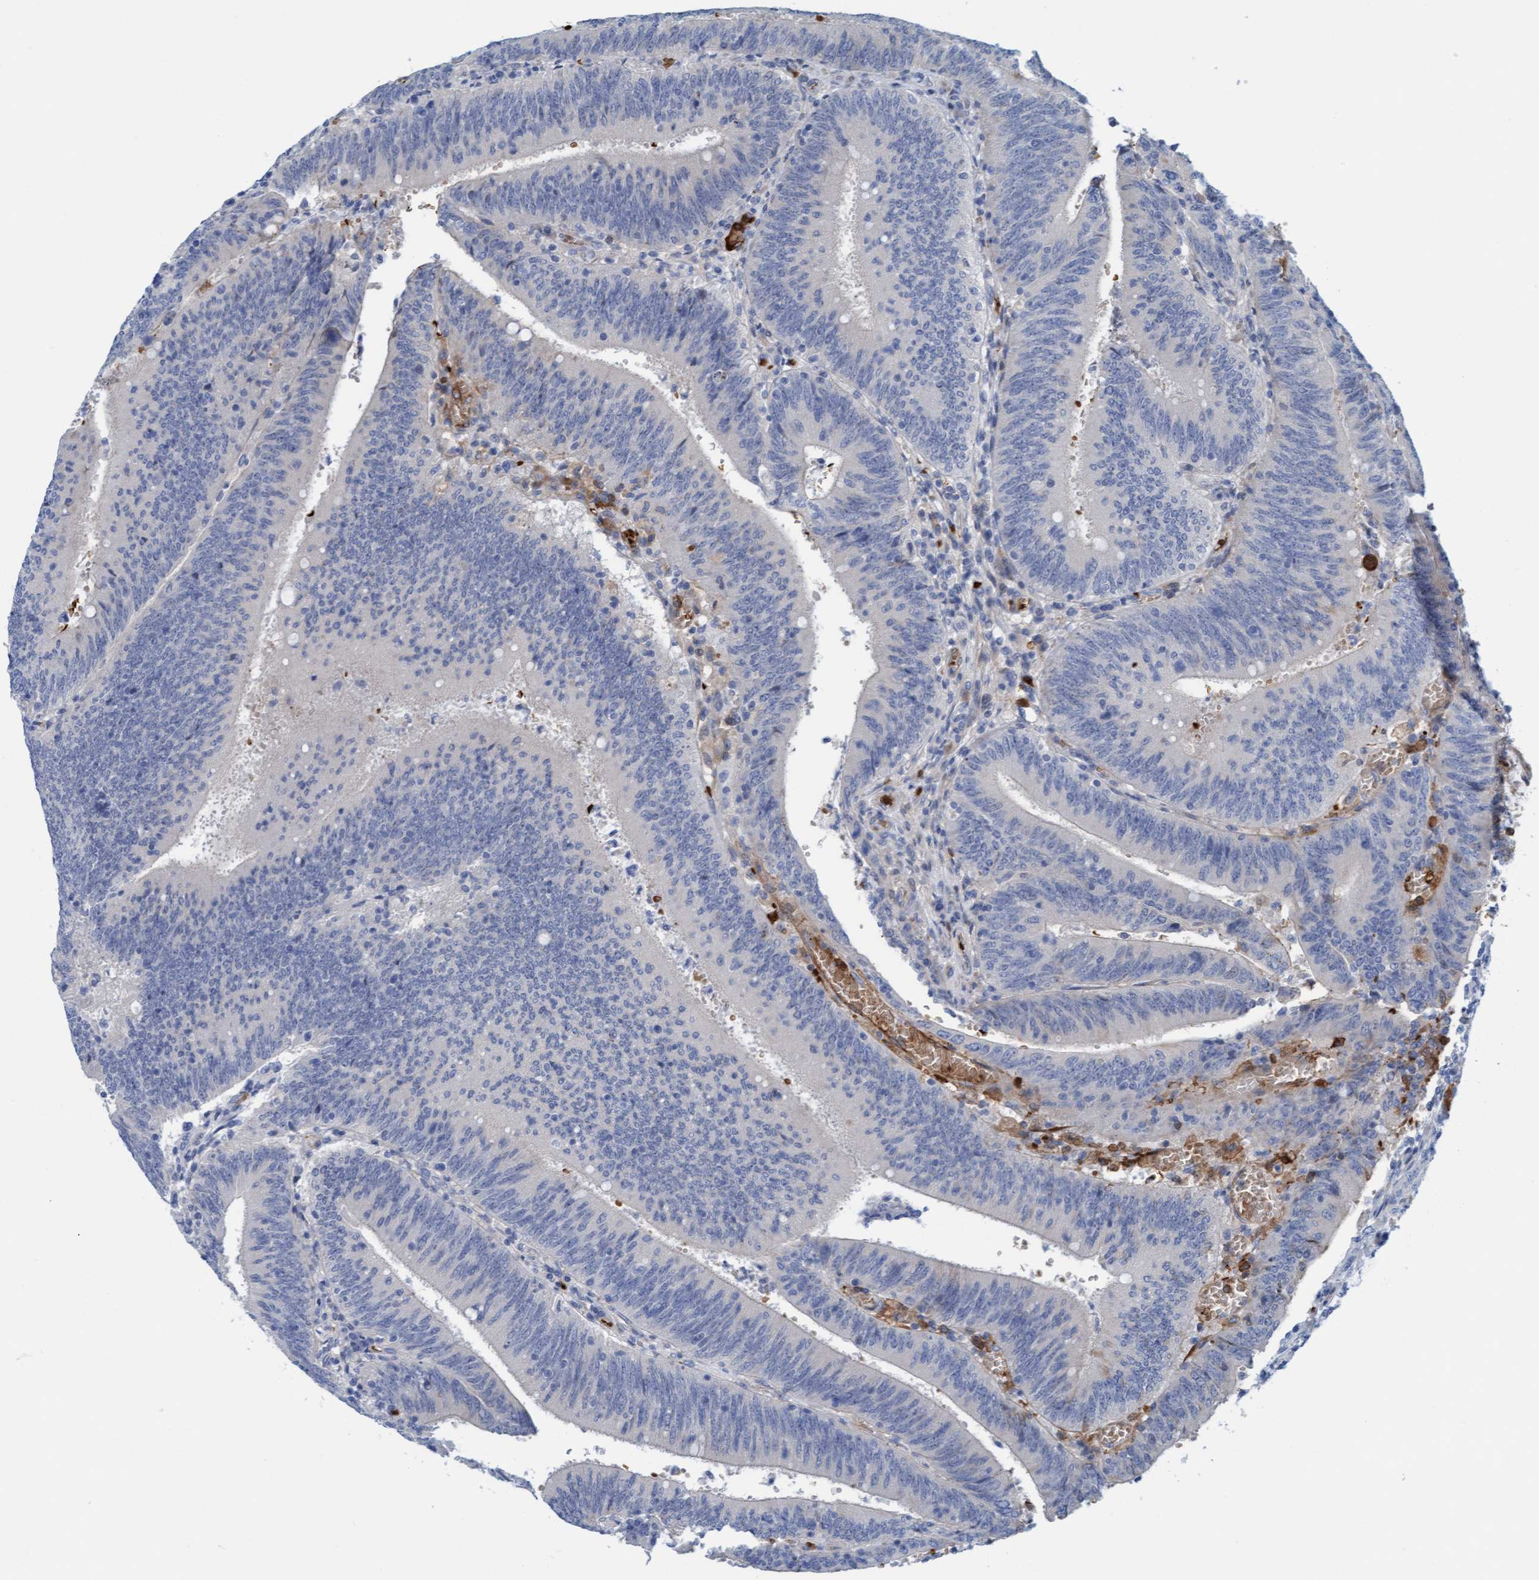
{"staining": {"intensity": "negative", "quantity": "none", "location": "none"}, "tissue": "colorectal cancer", "cell_type": "Tumor cells", "image_type": "cancer", "snomed": [{"axis": "morphology", "description": "Normal tissue, NOS"}, {"axis": "morphology", "description": "Adenocarcinoma, NOS"}, {"axis": "topography", "description": "Rectum"}], "caption": "The histopathology image exhibits no staining of tumor cells in adenocarcinoma (colorectal).", "gene": "P2RX5", "patient": {"sex": "female", "age": 66}}